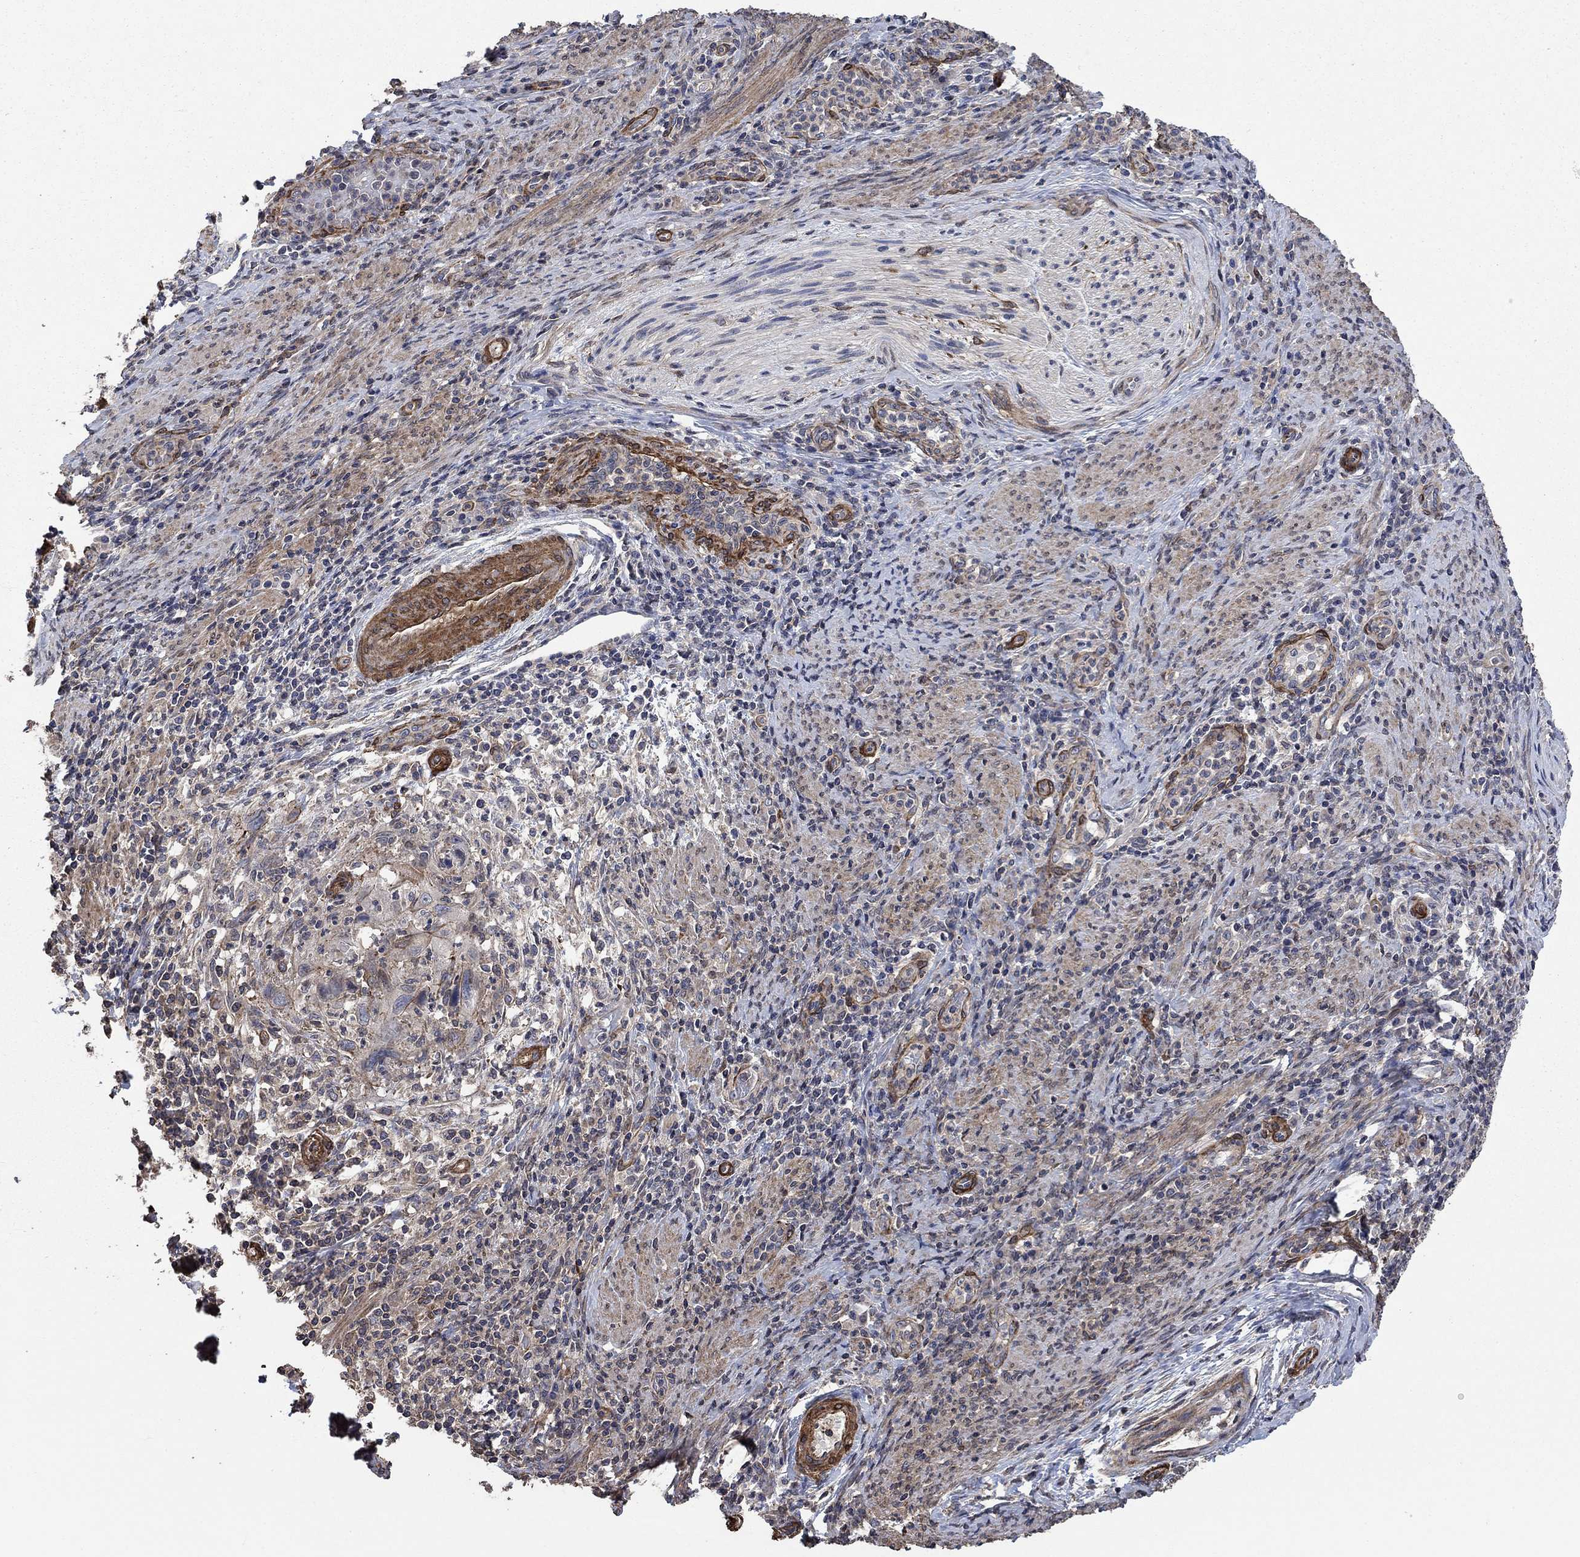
{"staining": {"intensity": "negative", "quantity": "none", "location": "none"}, "tissue": "cervical cancer", "cell_type": "Tumor cells", "image_type": "cancer", "snomed": [{"axis": "morphology", "description": "Squamous cell carcinoma, NOS"}, {"axis": "topography", "description": "Cervix"}], "caption": "This is a micrograph of immunohistochemistry staining of cervical cancer (squamous cell carcinoma), which shows no staining in tumor cells.", "gene": "PDE3A", "patient": {"sex": "female", "age": 26}}